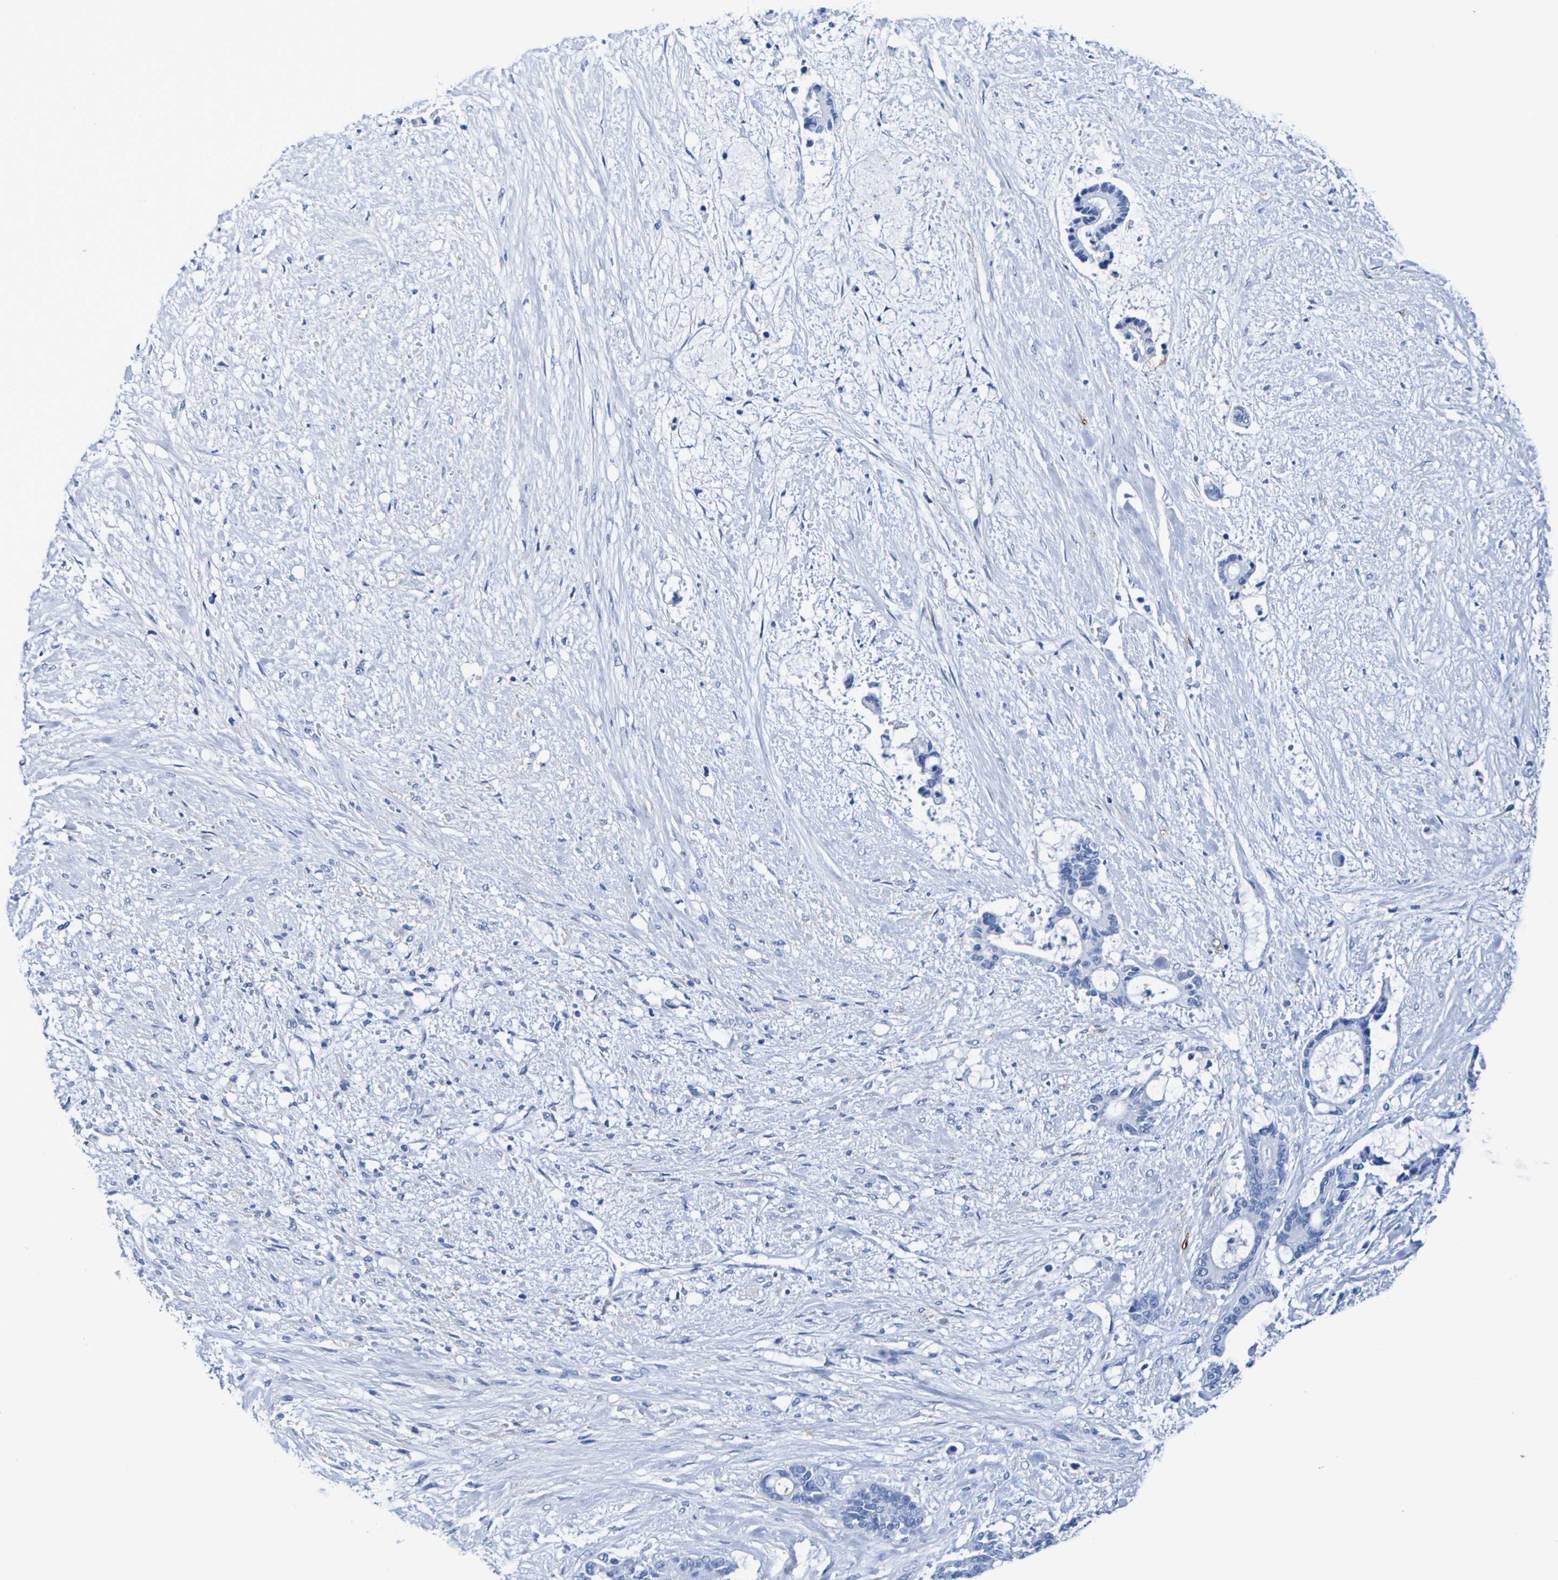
{"staining": {"intensity": "negative", "quantity": "none", "location": "none"}, "tissue": "liver cancer", "cell_type": "Tumor cells", "image_type": "cancer", "snomed": [{"axis": "morphology", "description": "Normal tissue, NOS"}, {"axis": "morphology", "description": "Cholangiocarcinoma"}, {"axis": "topography", "description": "Liver"}, {"axis": "topography", "description": "Peripheral nerve tissue"}], "caption": "IHC of human liver cancer reveals no expression in tumor cells.", "gene": "DPEP1", "patient": {"sex": "female", "age": 73}}